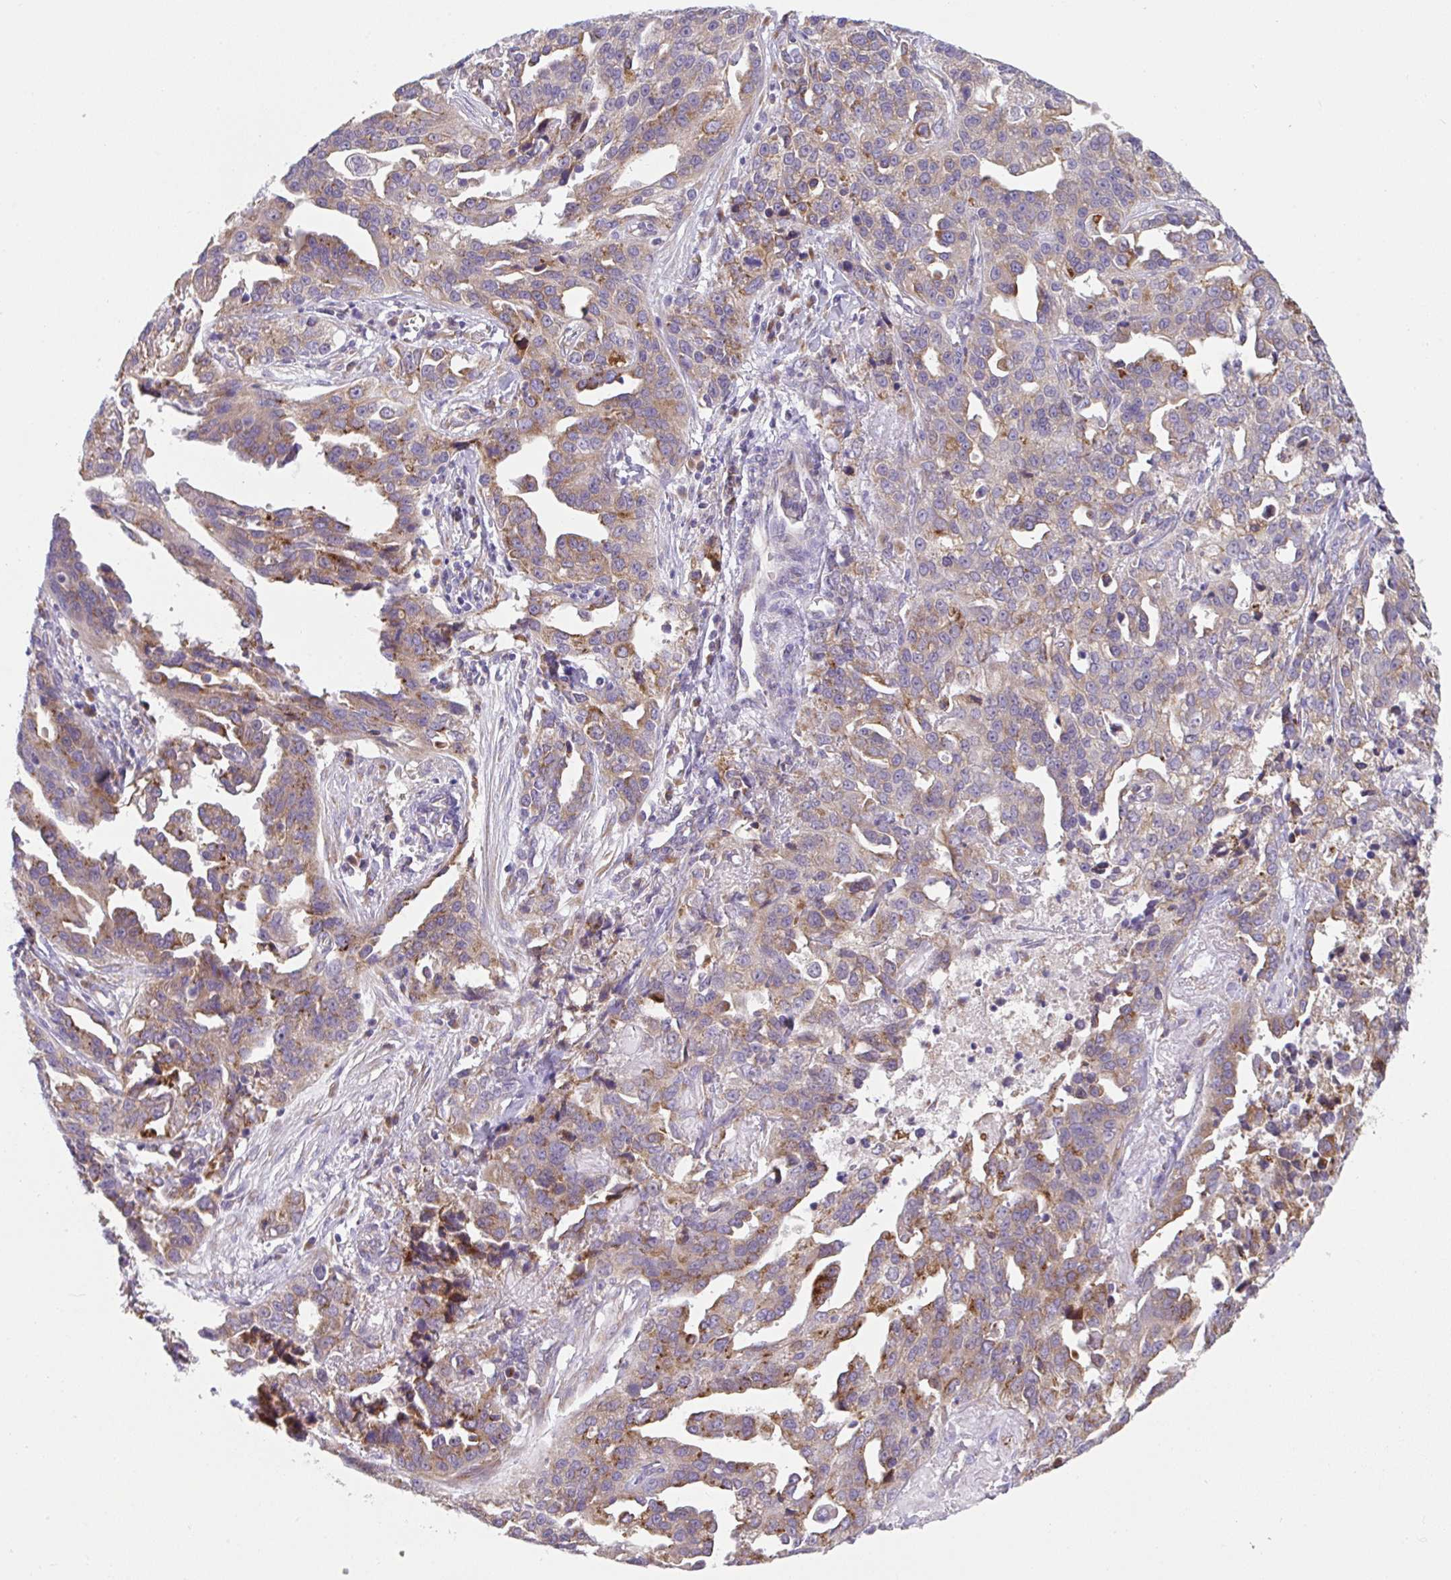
{"staining": {"intensity": "weak", "quantity": ">75%", "location": "cytoplasmic/membranous"}, "tissue": "ovarian cancer", "cell_type": "Tumor cells", "image_type": "cancer", "snomed": [{"axis": "morphology", "description": "Cystadenocarcinoma, serous, NOS"}, {"axis": "topography", "description": "Ovary"}], "caption": "Ovarian serous cystadenocarcinoma stained with DAB (3,3'-diaminobenzidine) immunohistochemistry (IHC) shows low levels of weak cytoplasmic/membranous positivity in about >75% of tumor cells.", "gene": "MIA3", "patient": {"sex": "female", "age": 75}}